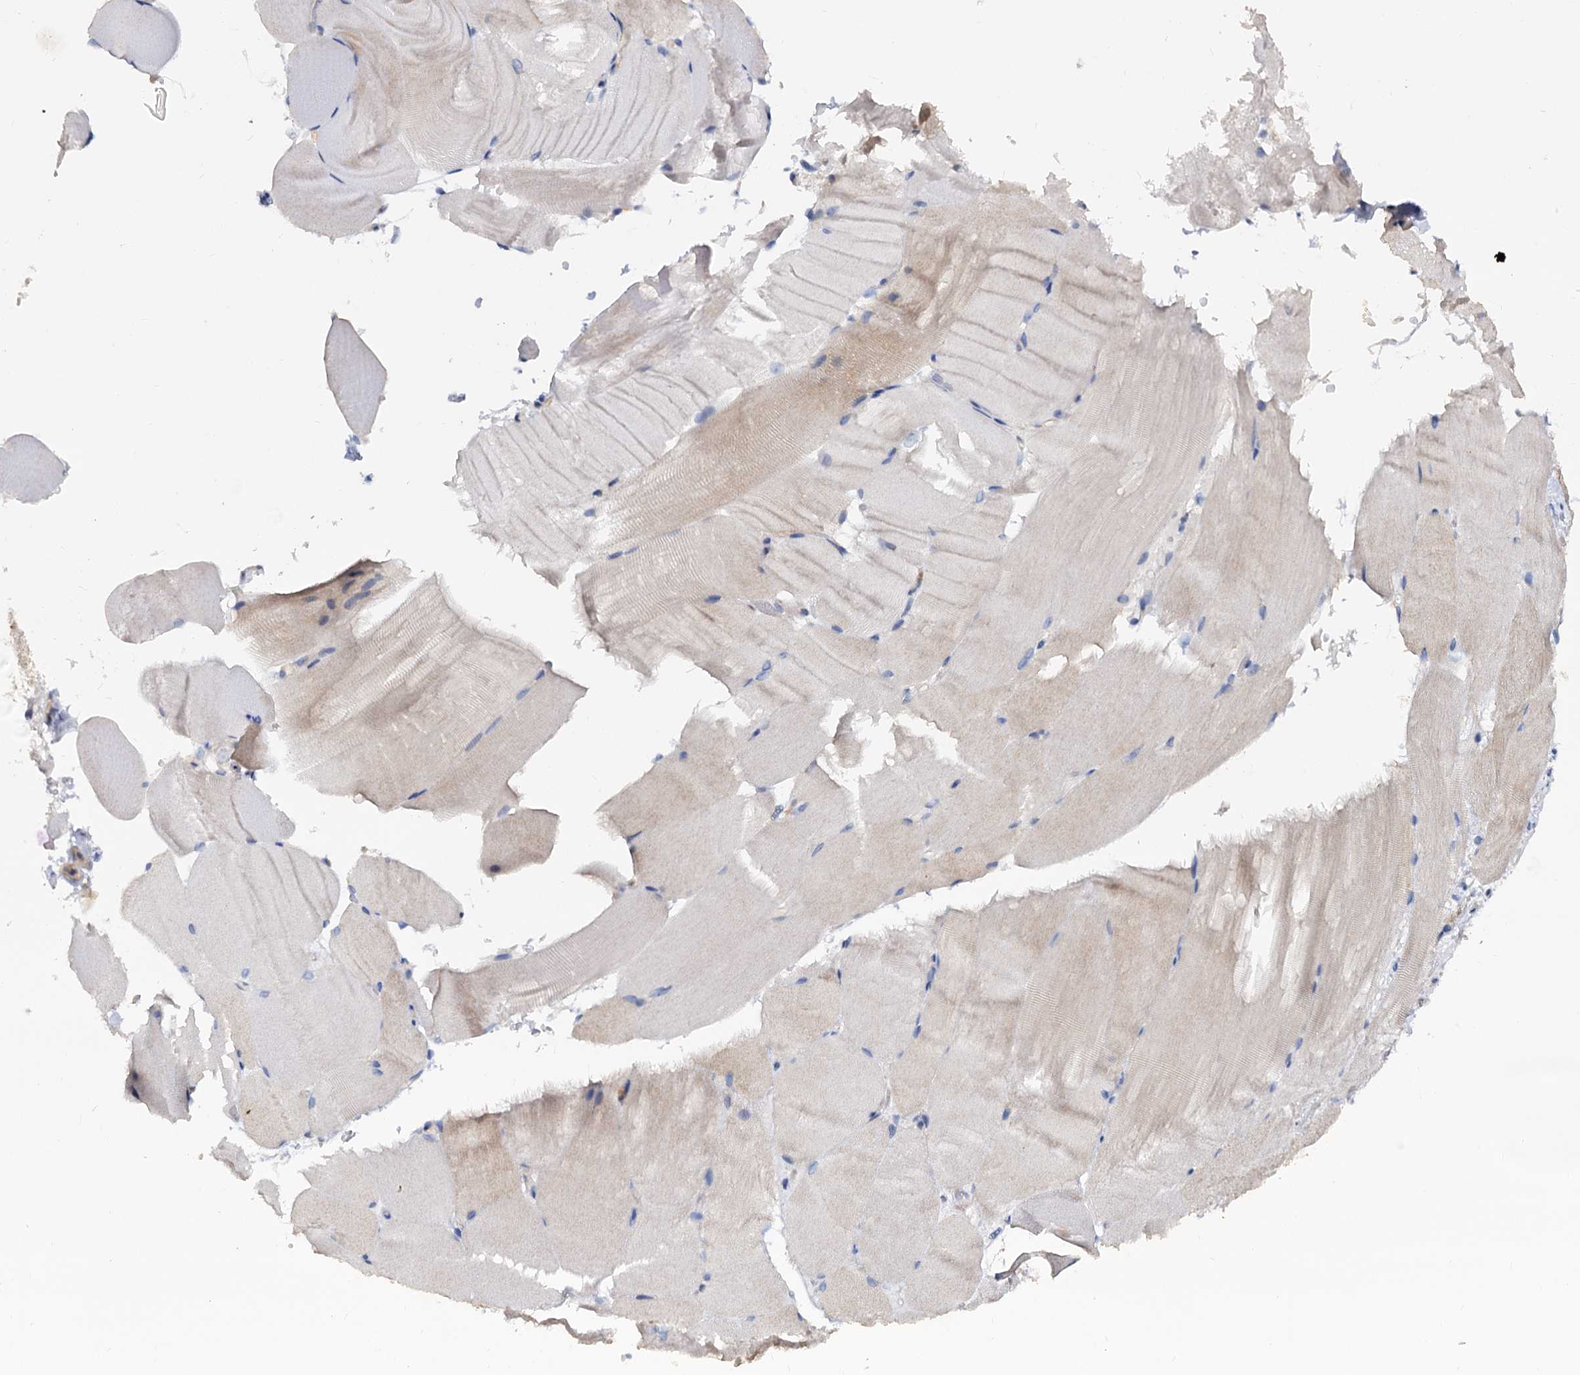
{"staining": {"intensity": "weak", "quantity": "<25%", "location": "cytoplasmic/membranous"}, "tissue": "skeletal muscle", "cell_type": "Myocytes", "image_type": "normal", "snomed": [{"axis": "morphology", "description": "Normal tissue, NOS"}, {"axis": "topography", "description": "Skeletal muscle"}, {"axis": "topography", "description": "Parathyroid gland"}], "caption": "DAB immunohistochemical staining of normal skeletal muscle exhibits no significant staining in myocytes. (Stains: DAB (3,3'-diaminobenzidine) immunohistochemistry with hematoxylin counter stain, Microscopy: brightfield microscopy at high magnification).", "gene": "ANKRD13A", "patient": {"sex": "female", "age": 37}}